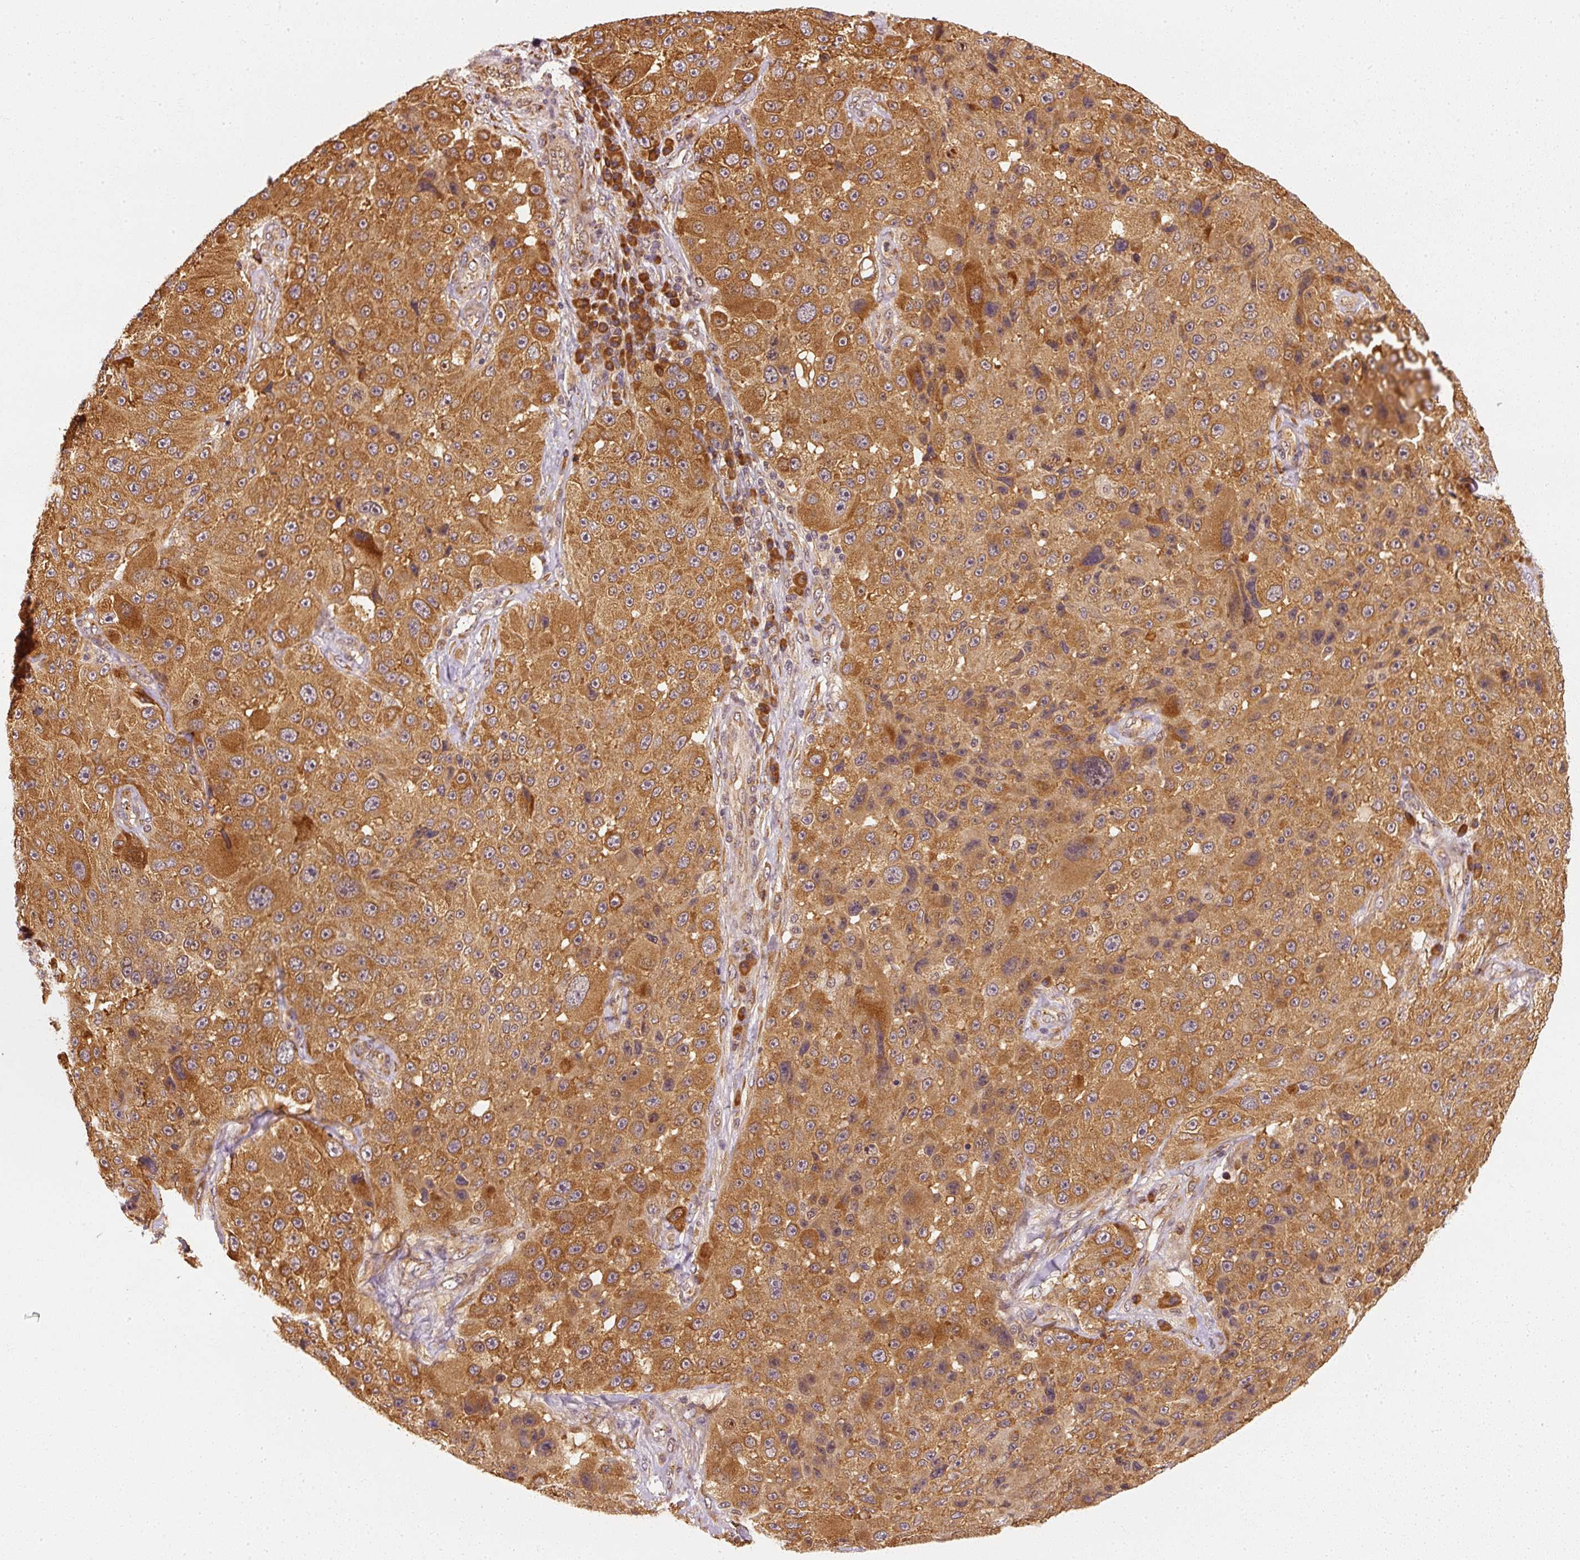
{"staining": {"intensity": "strong", "quantity": ">75%", "location": "cytoplasmic/membranous"}, "tissue": "melanoma", "cell_type": "Tumor cells", "image_type": "cancer", "snomed": [{"axis": "morphology", "description": "Malignant melanoma, Metastatic site"}, {"axis": "topography", "description": "Lymph node"}], "caption": "A histopathology image of melanoma stained for a protein demonstrates strong cytoplasmic/membranous brown staining in tumor cells. The staining is performed using DAB (3,3'-diaminobenzidine) brown chromogen to label protein expression. The nuclei are counter-stained blue using hematoxylin.", "gene": "EEF1A2", "patient": {"sex": "male", "age": 62}}